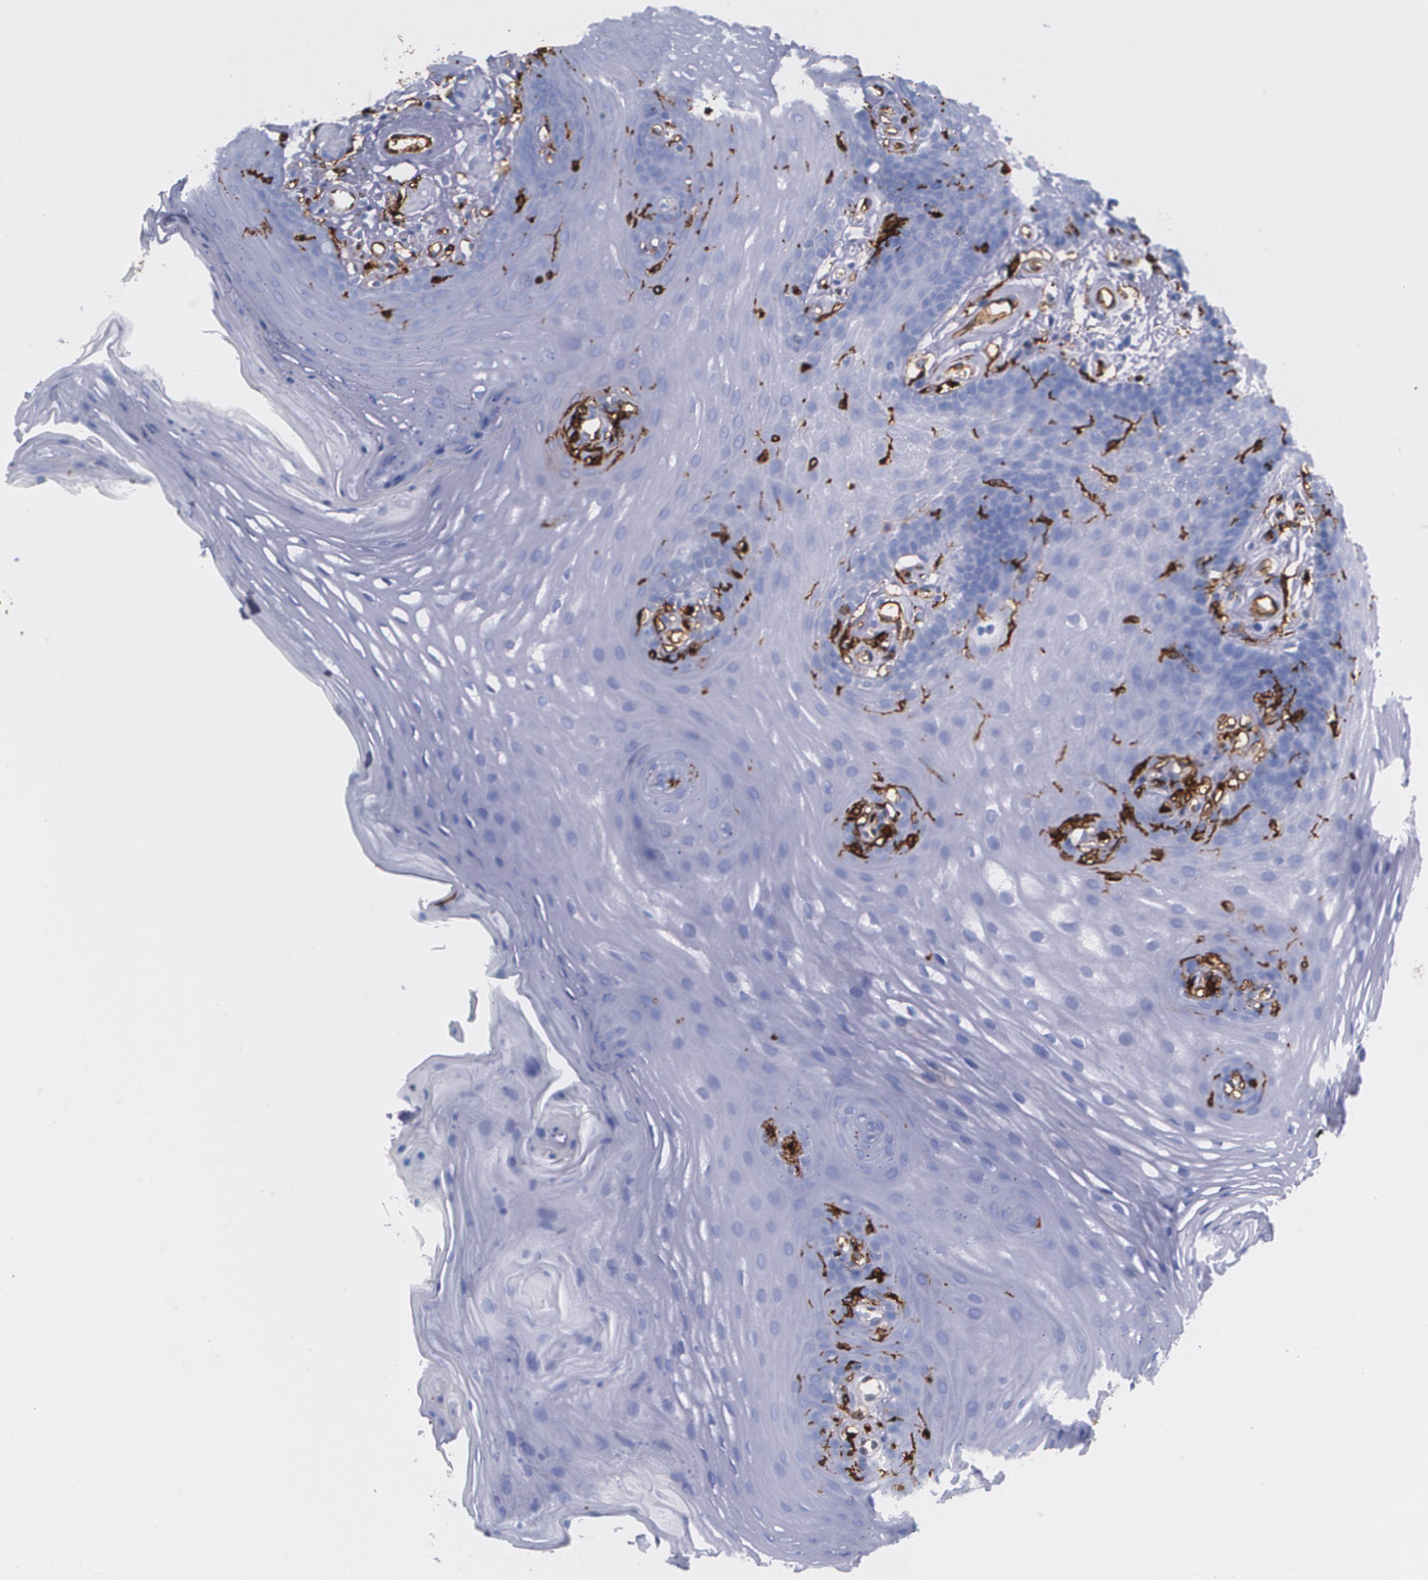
{"staining": {"intensity": "negative", "quantity": "none", "location": "none"}, "tissue": "oral mucosa", "cell_type": "Squamous epithelial cells", "image_type": "normal", "snomed": [{"axis": "morphology", "description": "Normal tissue, NOS"}, {"axis": "topography", "description": "Oral tissue"}], "caption": "Immunohistochemistry (IHC) histopathology image of unremarkable oral mucosa stained for a protein (brown), which shows no staining in squamous epithelial cells. (DAB (3,3'-diaminobenzidine) immunohistochemistry (IHC) with hematoxylin counter stain).", "gene": "HLA", "patient": {"sex": "male", "age": 62}}